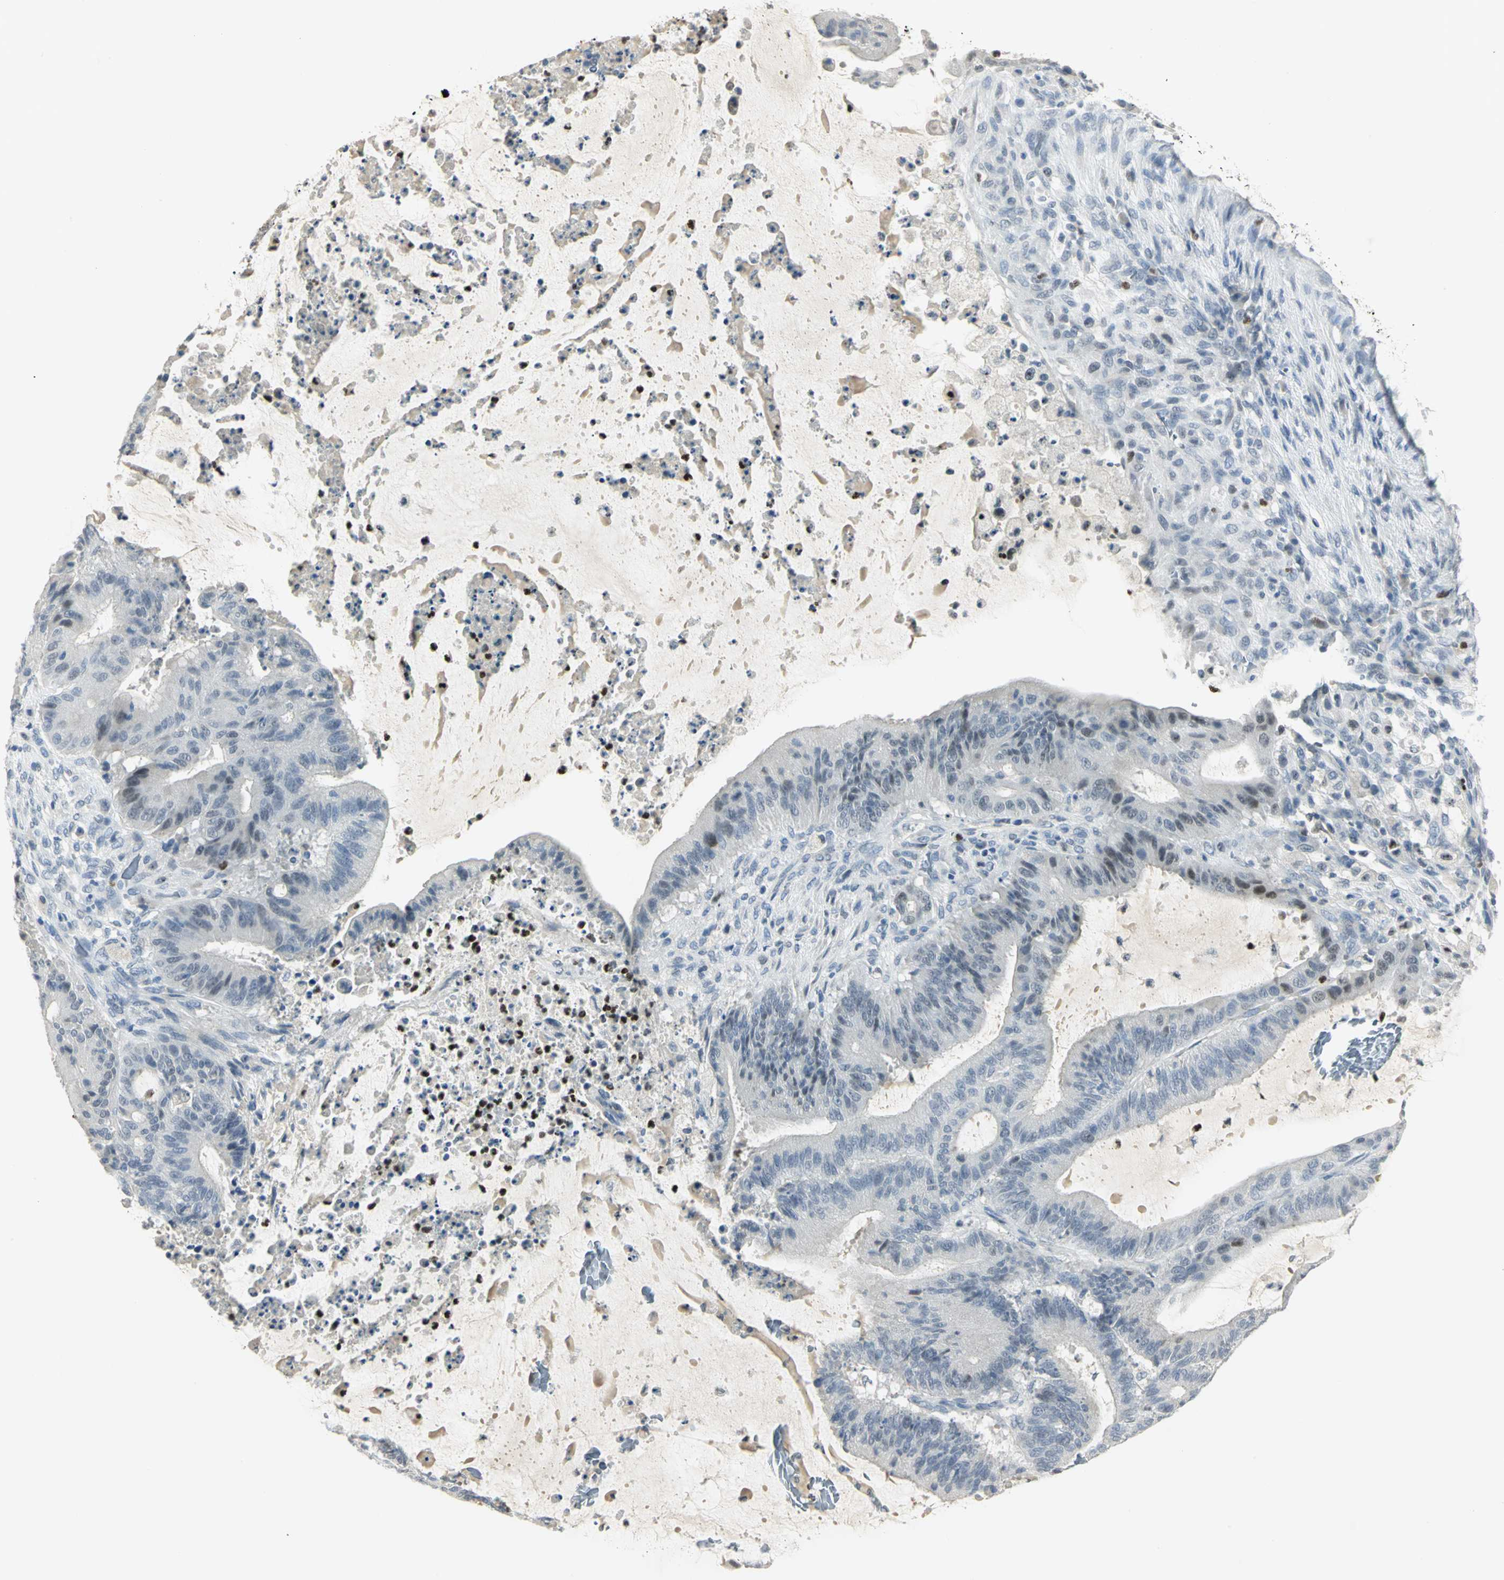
{"staining": {"intensity": "negative", "quantity": "none", "location": "none"}, "tissue": "liver cancer", "cell_type": "Tumor cells", "image_type": "cancer", "snomed": [{"axis": "morphology", "description": "Cholangiocarcinoma"}, {"axis": "topography", "description": "Liver"}], "caption": "A high-resolution photomicrograph shows immunohistochemistry (IHC) staining of liver cancer (cholangiocarcinoma), which displays no significant expression in tumor cells. Nuclei are stained in blue.", "gene": "BCL6", "patient": {"sex": "female", "age": 73}}